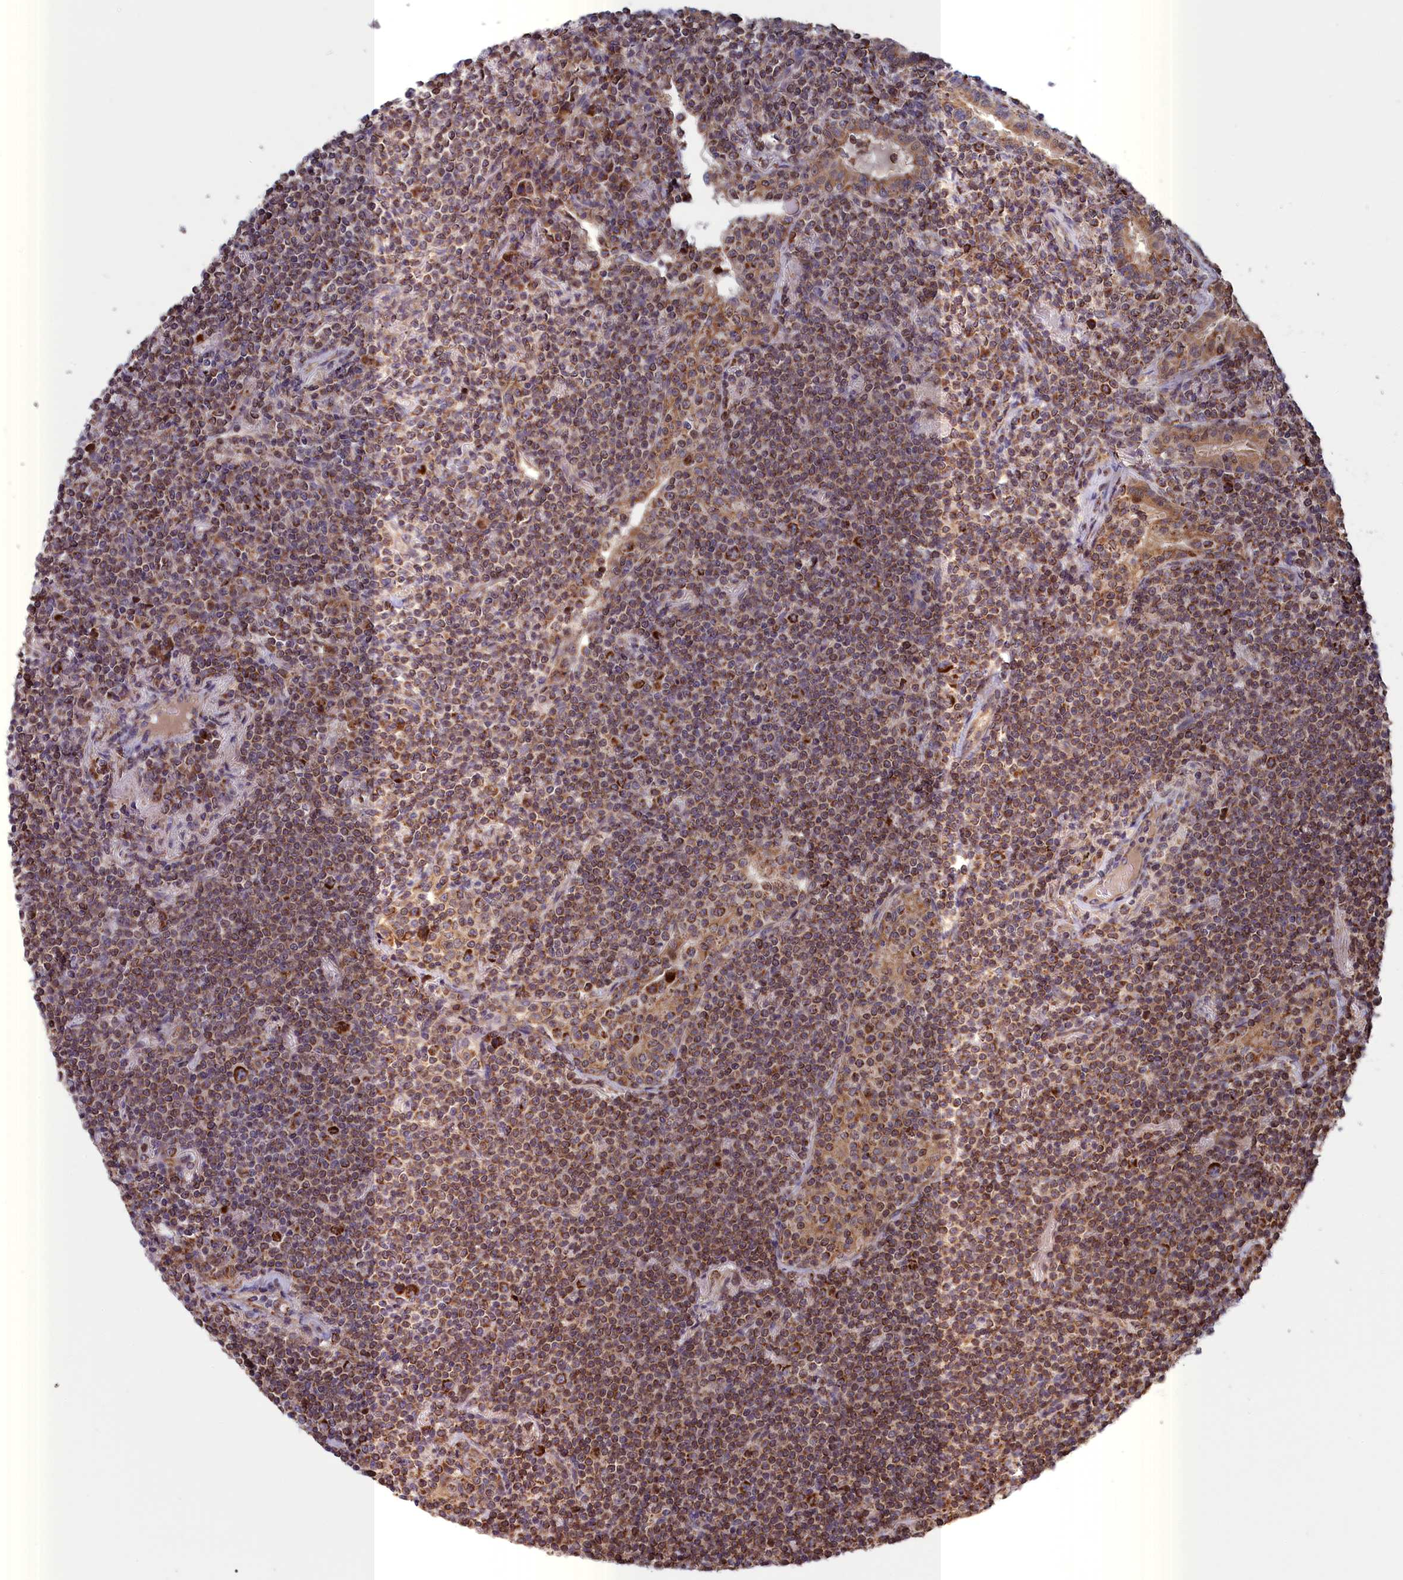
{"staining": {"intensity": "moderate", "quantity": ">75%", "location": "cytoplasmic/membranous"}, "tissue": "lymphoma", "cell_type": "Tumor cells", "image_type": "cancer", "snomed": [{"axis": "morphology", "description": "Malignant lymphoma, non-Hodgkin's type, Low grade"}, {"axis": "topography", "description": "Lung"}], "caption": "This photomicrograph displays immunohistochemistry staining of lymphoma, with medium moderate cytoplasmic/membranous expression in approximately >75% of tumor cells.", "gene": "TIMM44", "patient": {"sex": "female", "age": 71}}